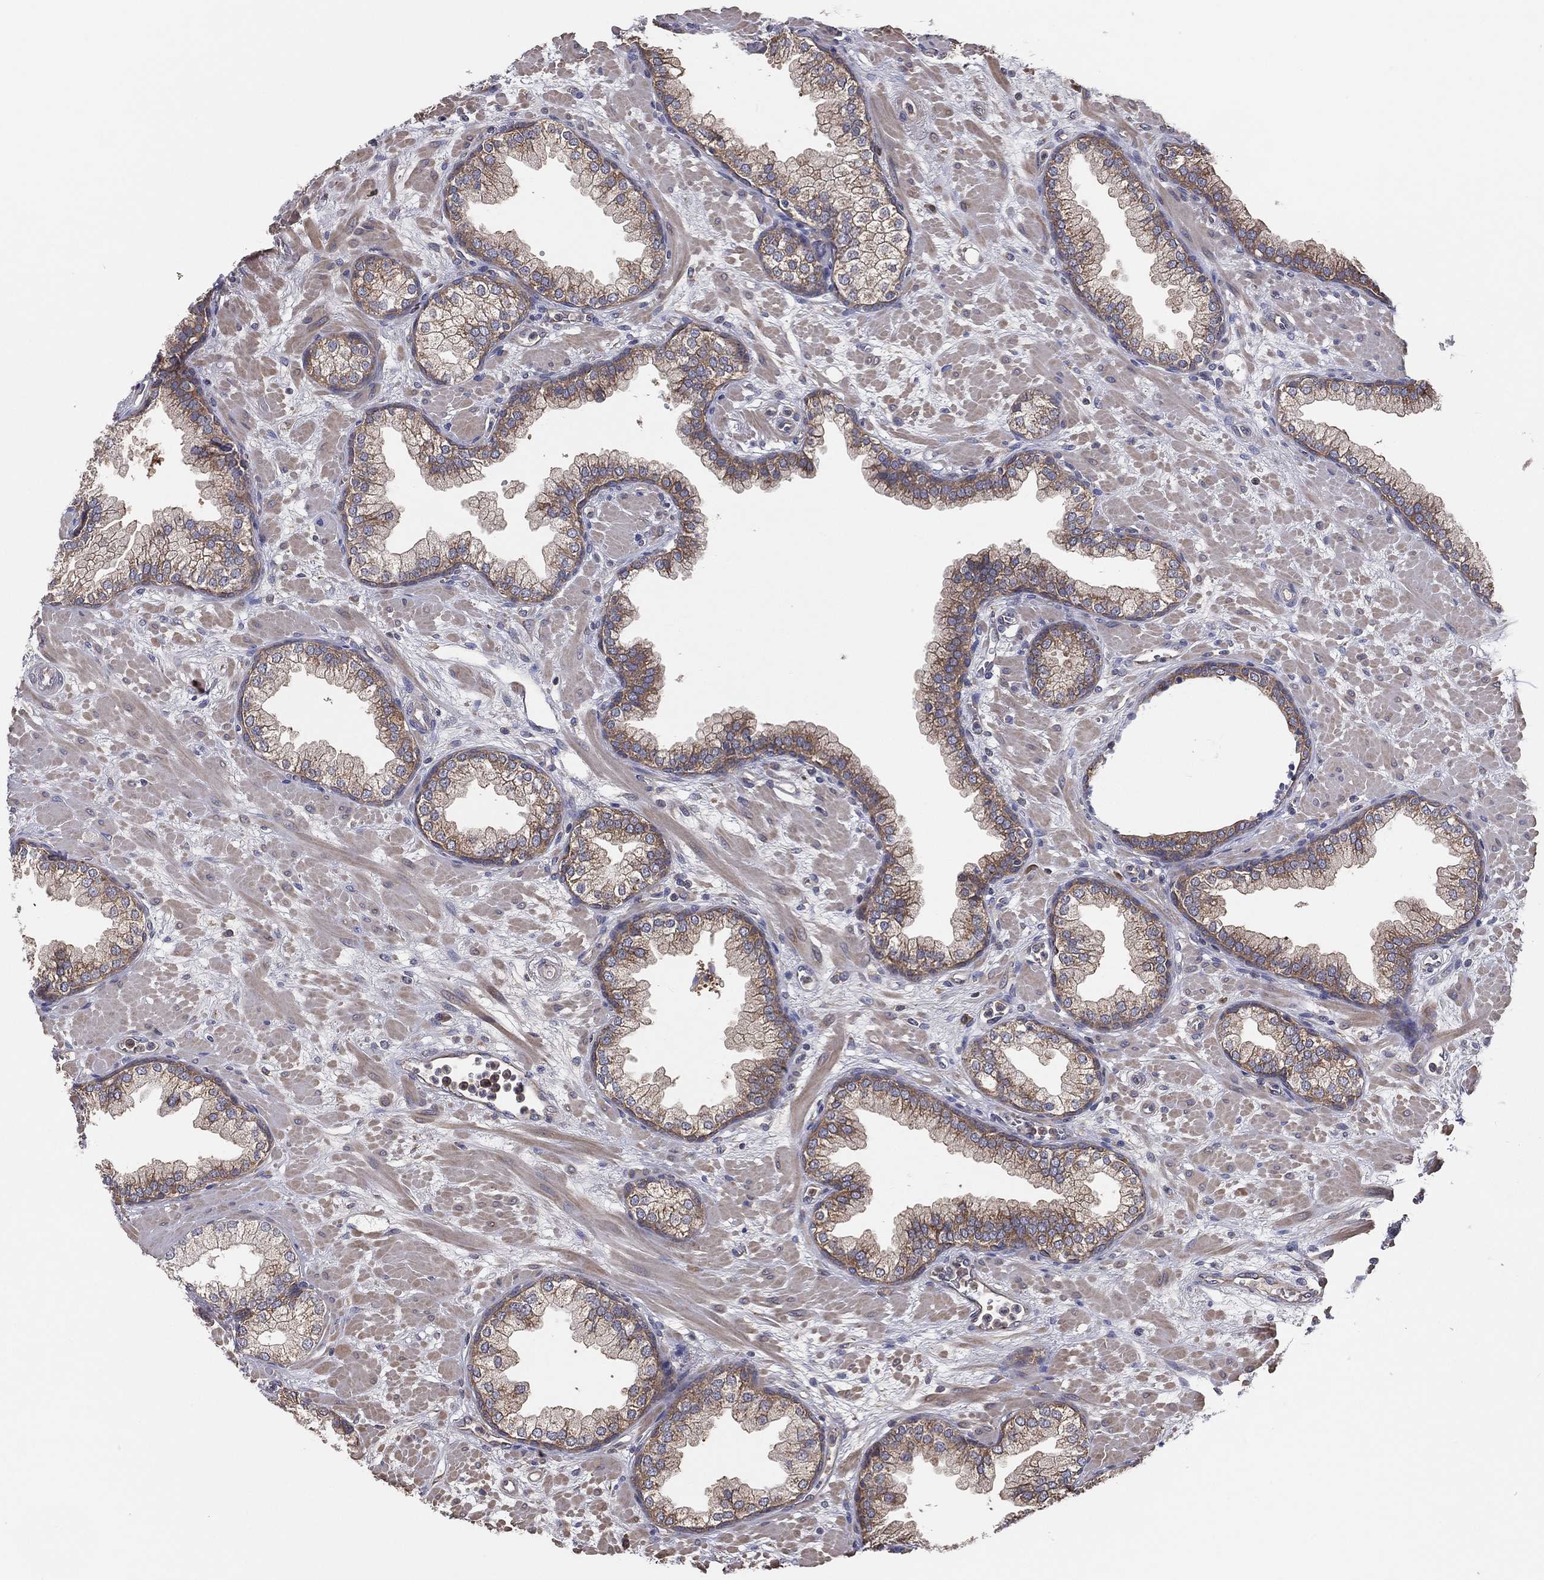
{"staining": {"intensity": "moderate", "quantity": "25%-75%", "location": "cytoplasmic/membranous"}, "tissue": "prostate", "cell_type": "Glandular cells", "image_type": "normal", "snomed": [{"axis": "morphology", "description": "Normal tissue, NOS"}, {"axis": "topography", "description": "Prostate"}], "caption": "Immunohistochemistry (DAB (3,3'-diaminobenzidine)) staining of unremarkable human prostate shows moderate cytoplasmic/membranous protein expression in about 25%-75% of glandular cells.", "gene": "EIF2B5", "patient": {"sex": "male", "age": 63}}